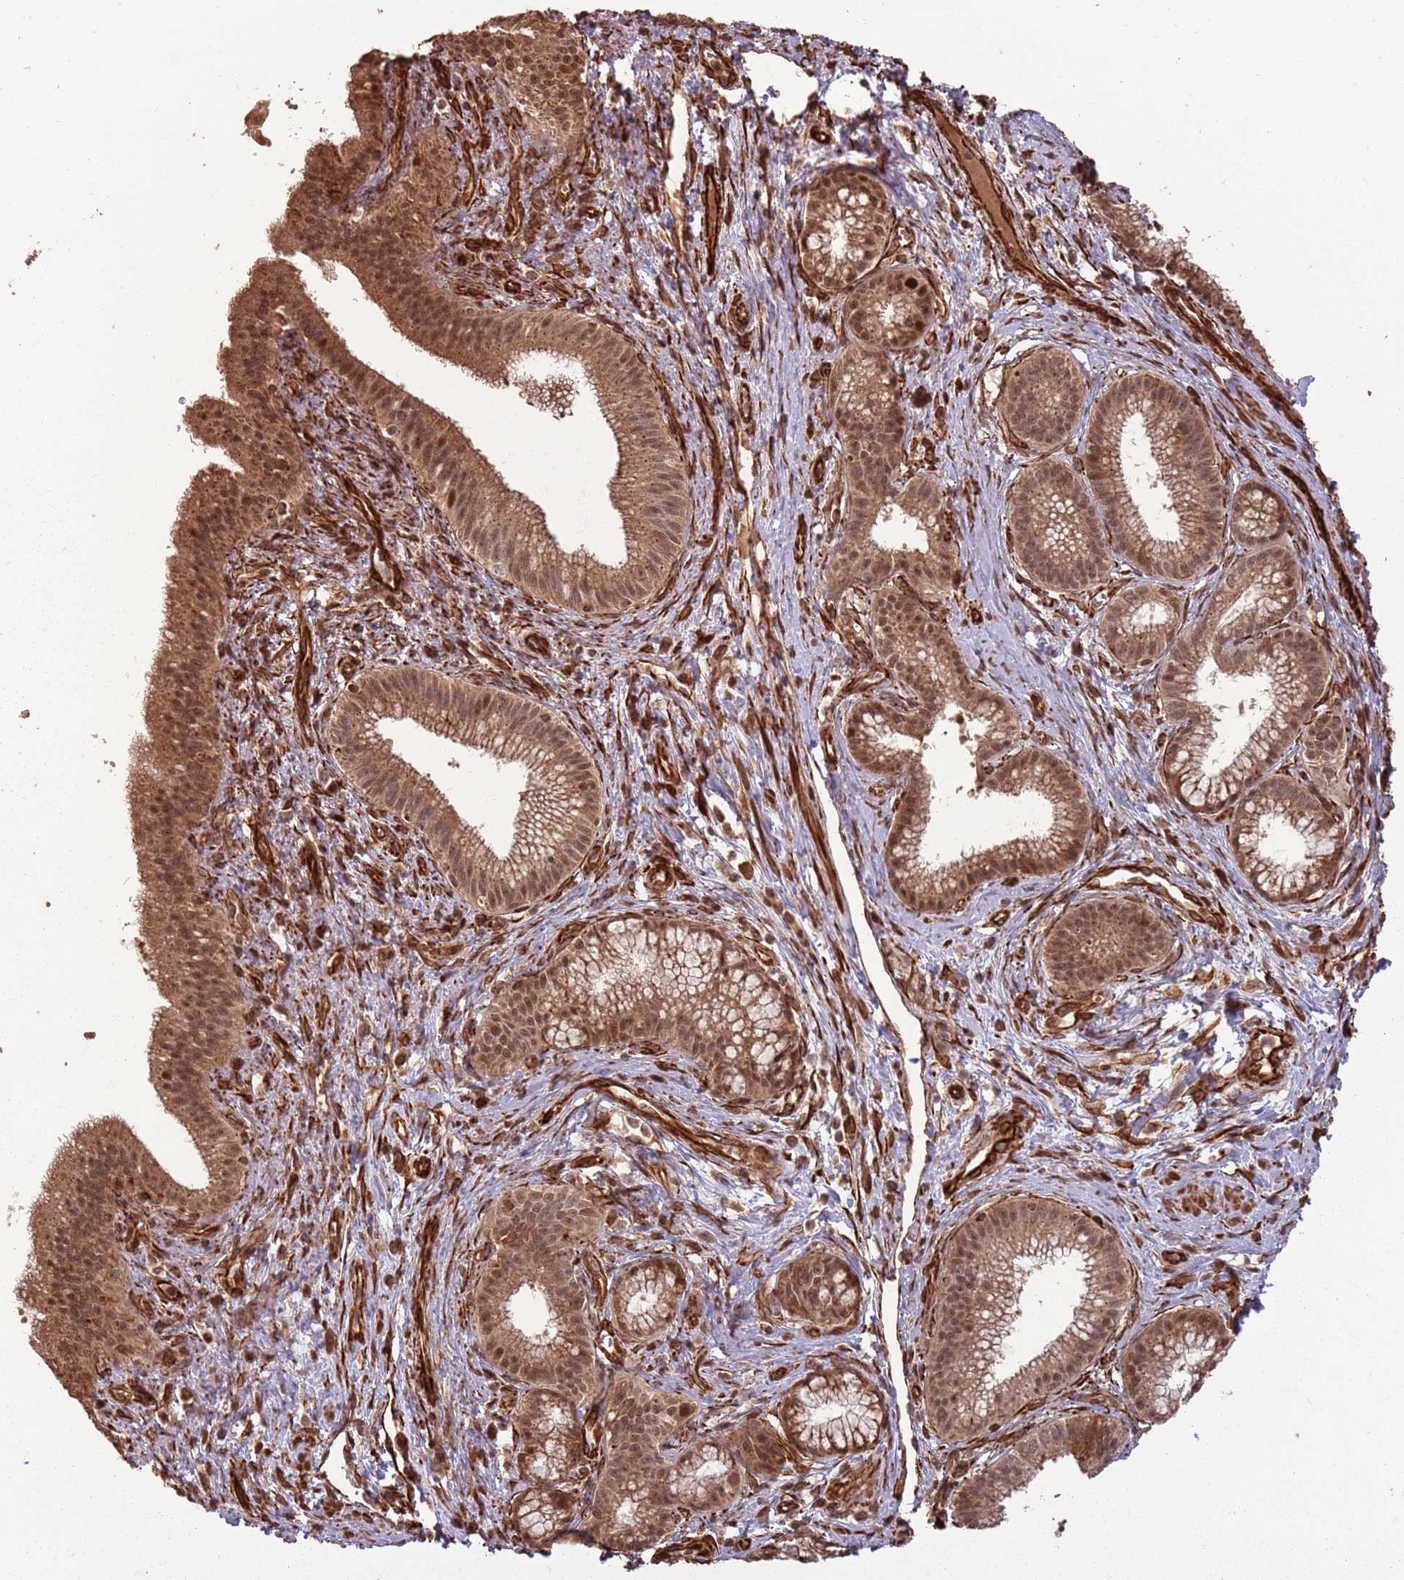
{"staining": {"intensity": "moderate", "quantity": ">75%", "location": "cytoplasmic/membranous,nuclear"}, "tissue": "pancreatic cancer", "cell_type": "Tumor cells", "image_type": "cancer", "snomed": [{"axis": "morphology", "description": "Adenocarcinoma, NOS"}, {"axis": "topography", "description": "Pancreas"}], "caption": "Immunohistochemical staining of pancreatic cancer (adenocarcinoma) exhibits medium levels of moderate cytoplasmic/membranous and nuclear expression in approximately >75% of tumor cells.", "gene": "ADAMTS3", "patient": {"sex": "male", "age": 72}}